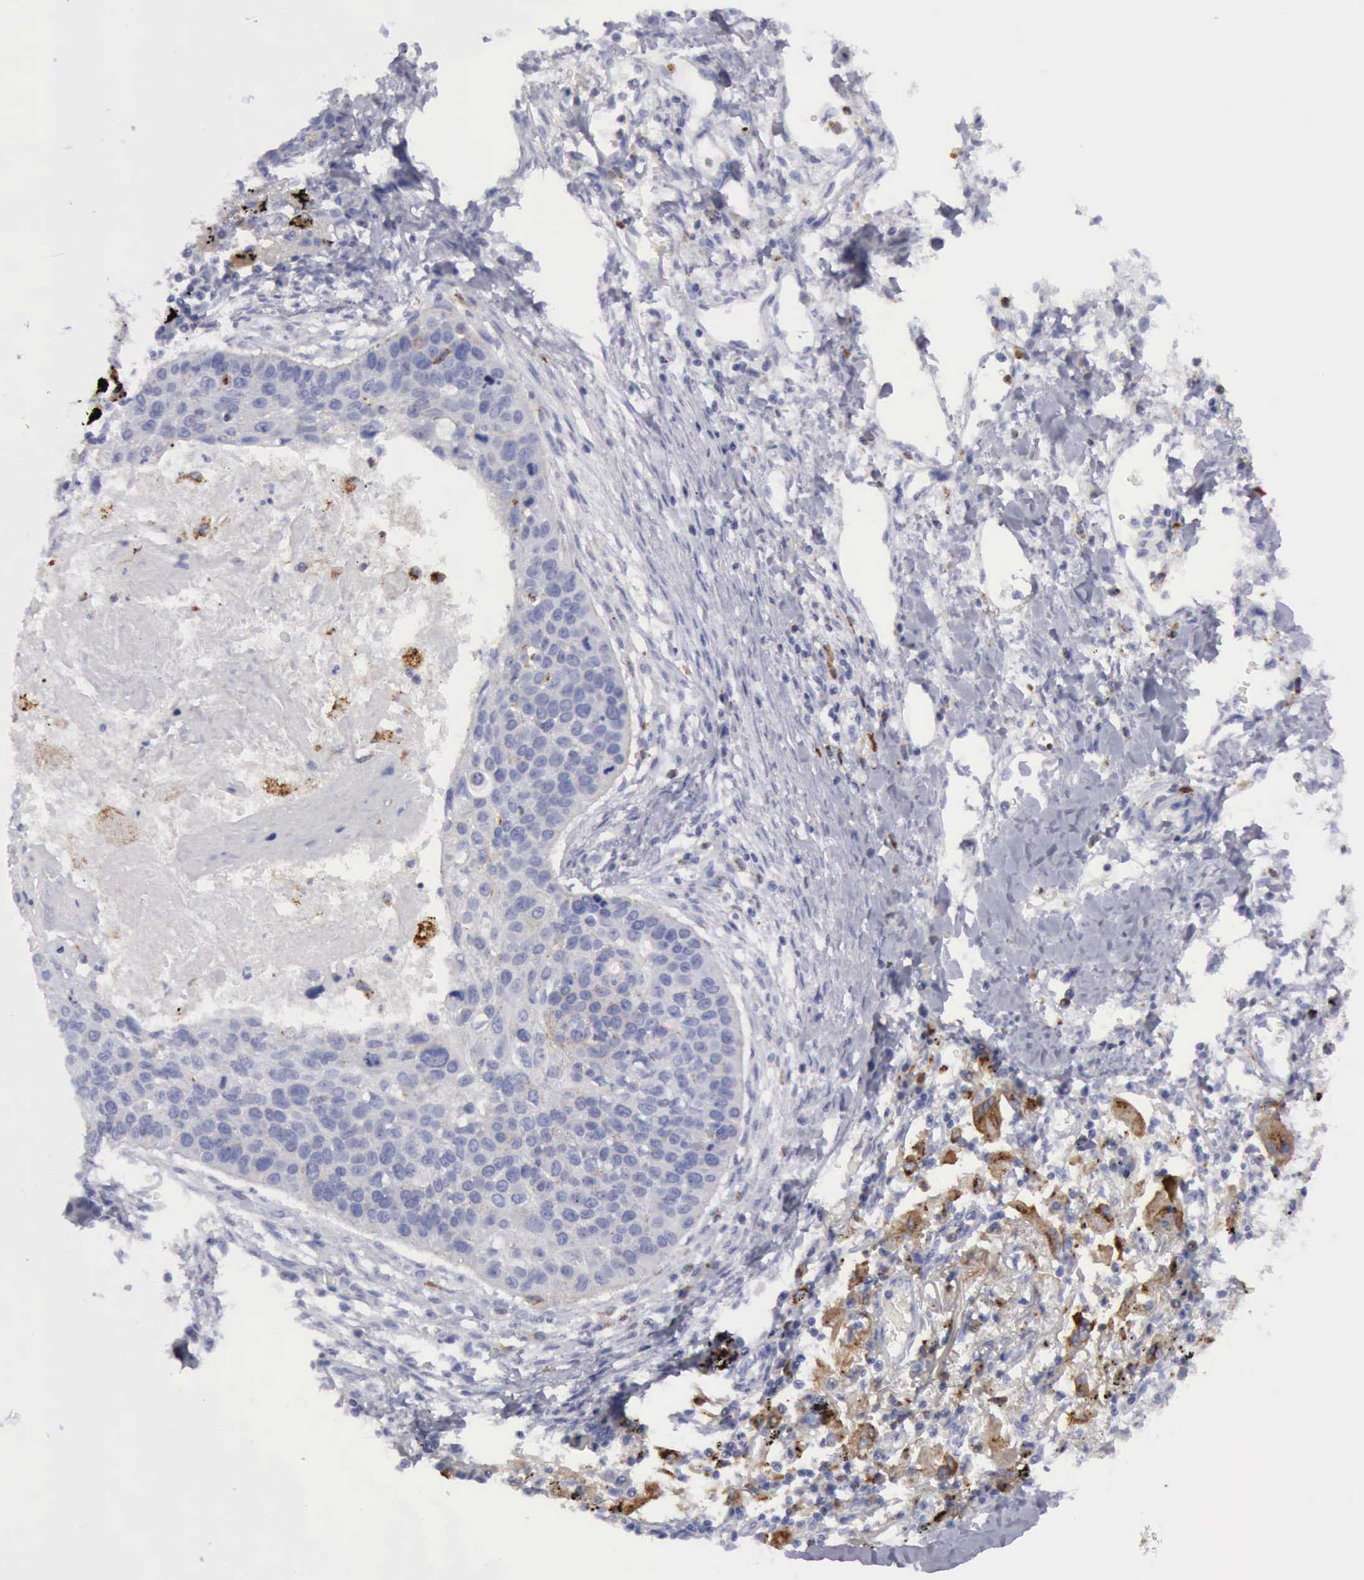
{"staining": {"intensity": "negative", "quantity": "none", "location": "none"}, "tissue": "lung cancer", "cell_type": "Tumor cells", "image_type": "cancer", "snomed": [{"axis": "morphology", "description": "Squamous cell carcinoma, NOS"}, {"axis": "topography", "description": "Lung"}], "caption": "IHC of human lung cancer reveals no staining in tumor cells.", "gene": "CTSS", "patient": {"sex": "male", "age": 71}}